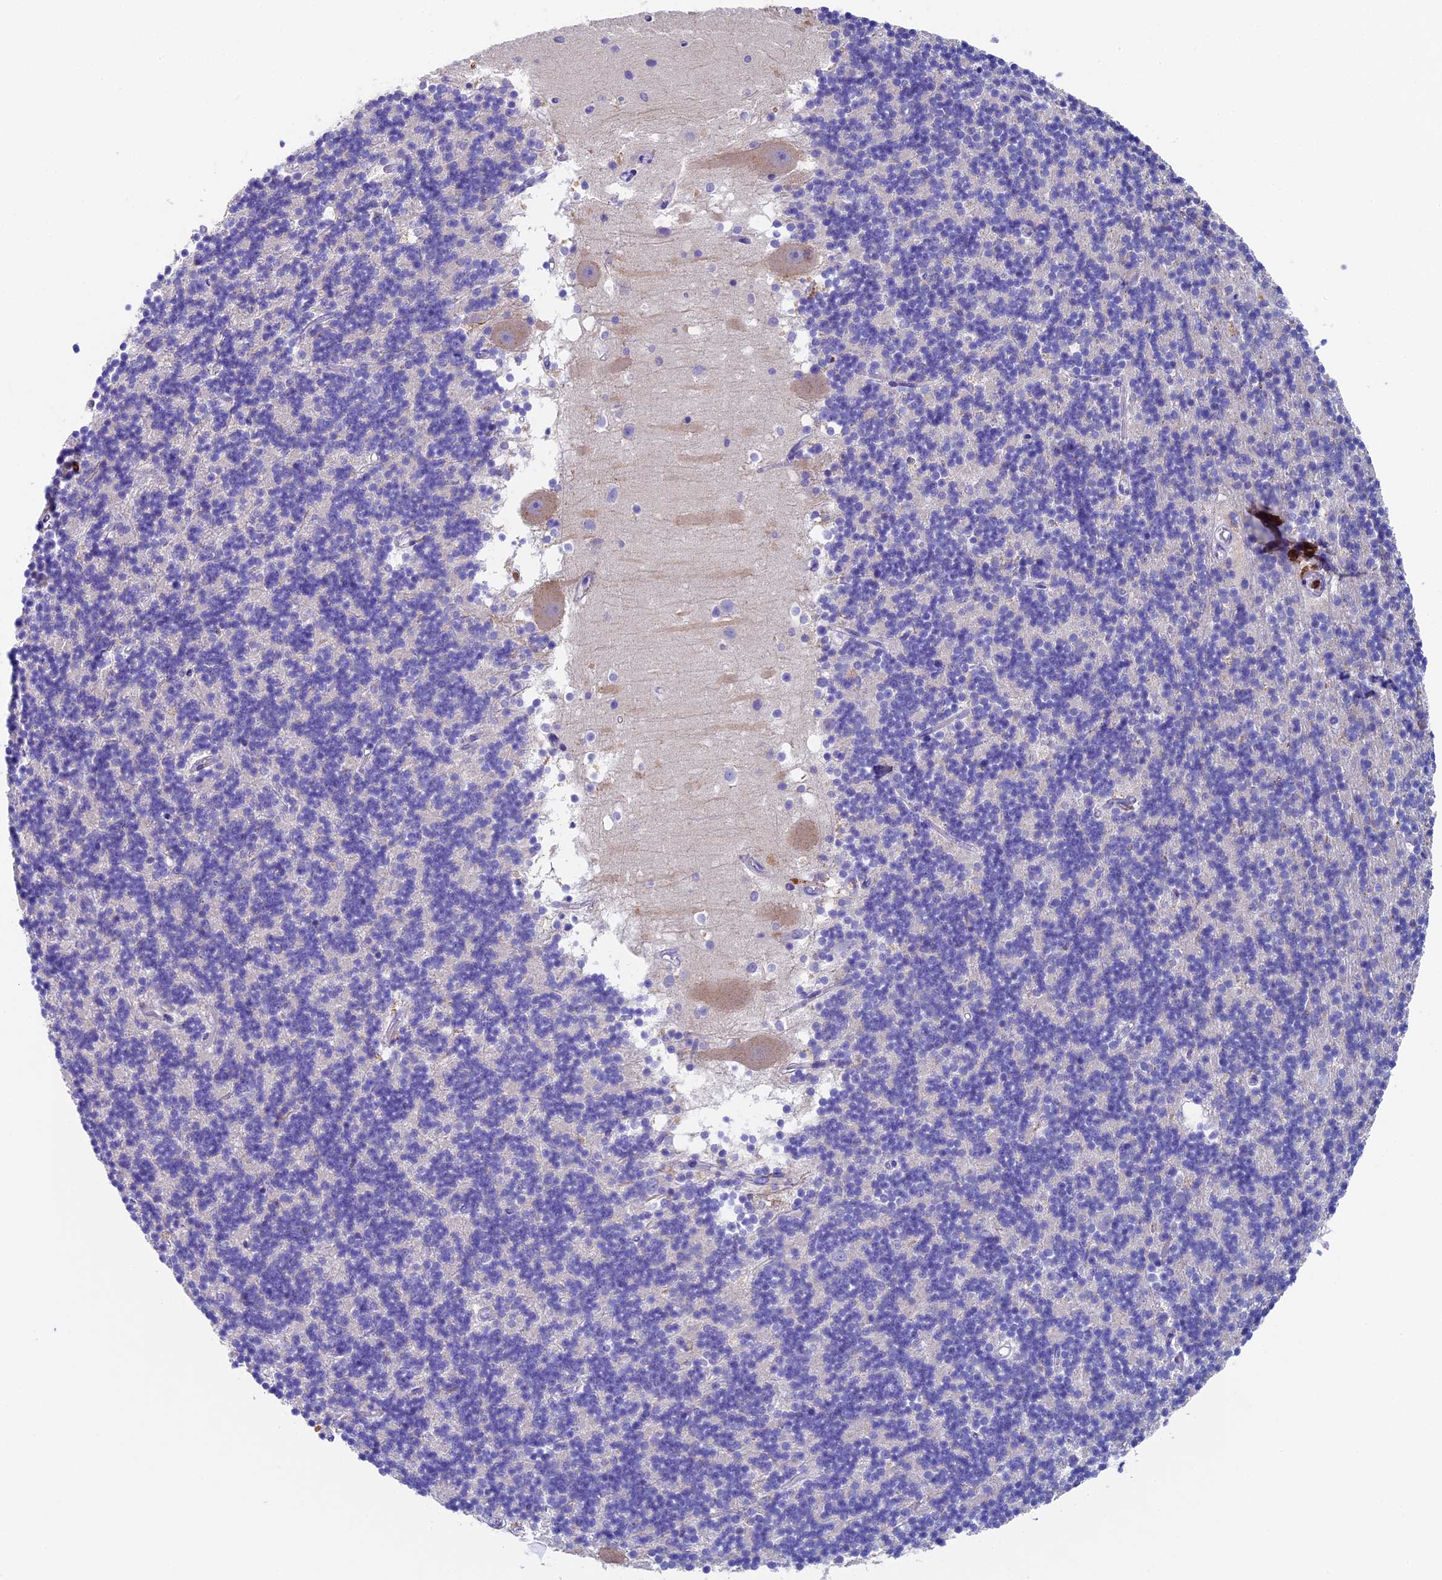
{"staining": {"intensity": "negative", "quantity": "none", "location": "none"}, "tissue": "cerebellum", "cell_type": "Cells in granular layer", "image_type": "normal", "snomed": [{"axis": "morphology", "description": "Normal tissue, NOS"}, {"axis": "topography", "description": "Cerebellum"}], "caption": "Cells in granular layer show no significant protein staining in benign cerebellum.", "gene": "ADAT1", "patient": {"sex": "male", "age": 54}}